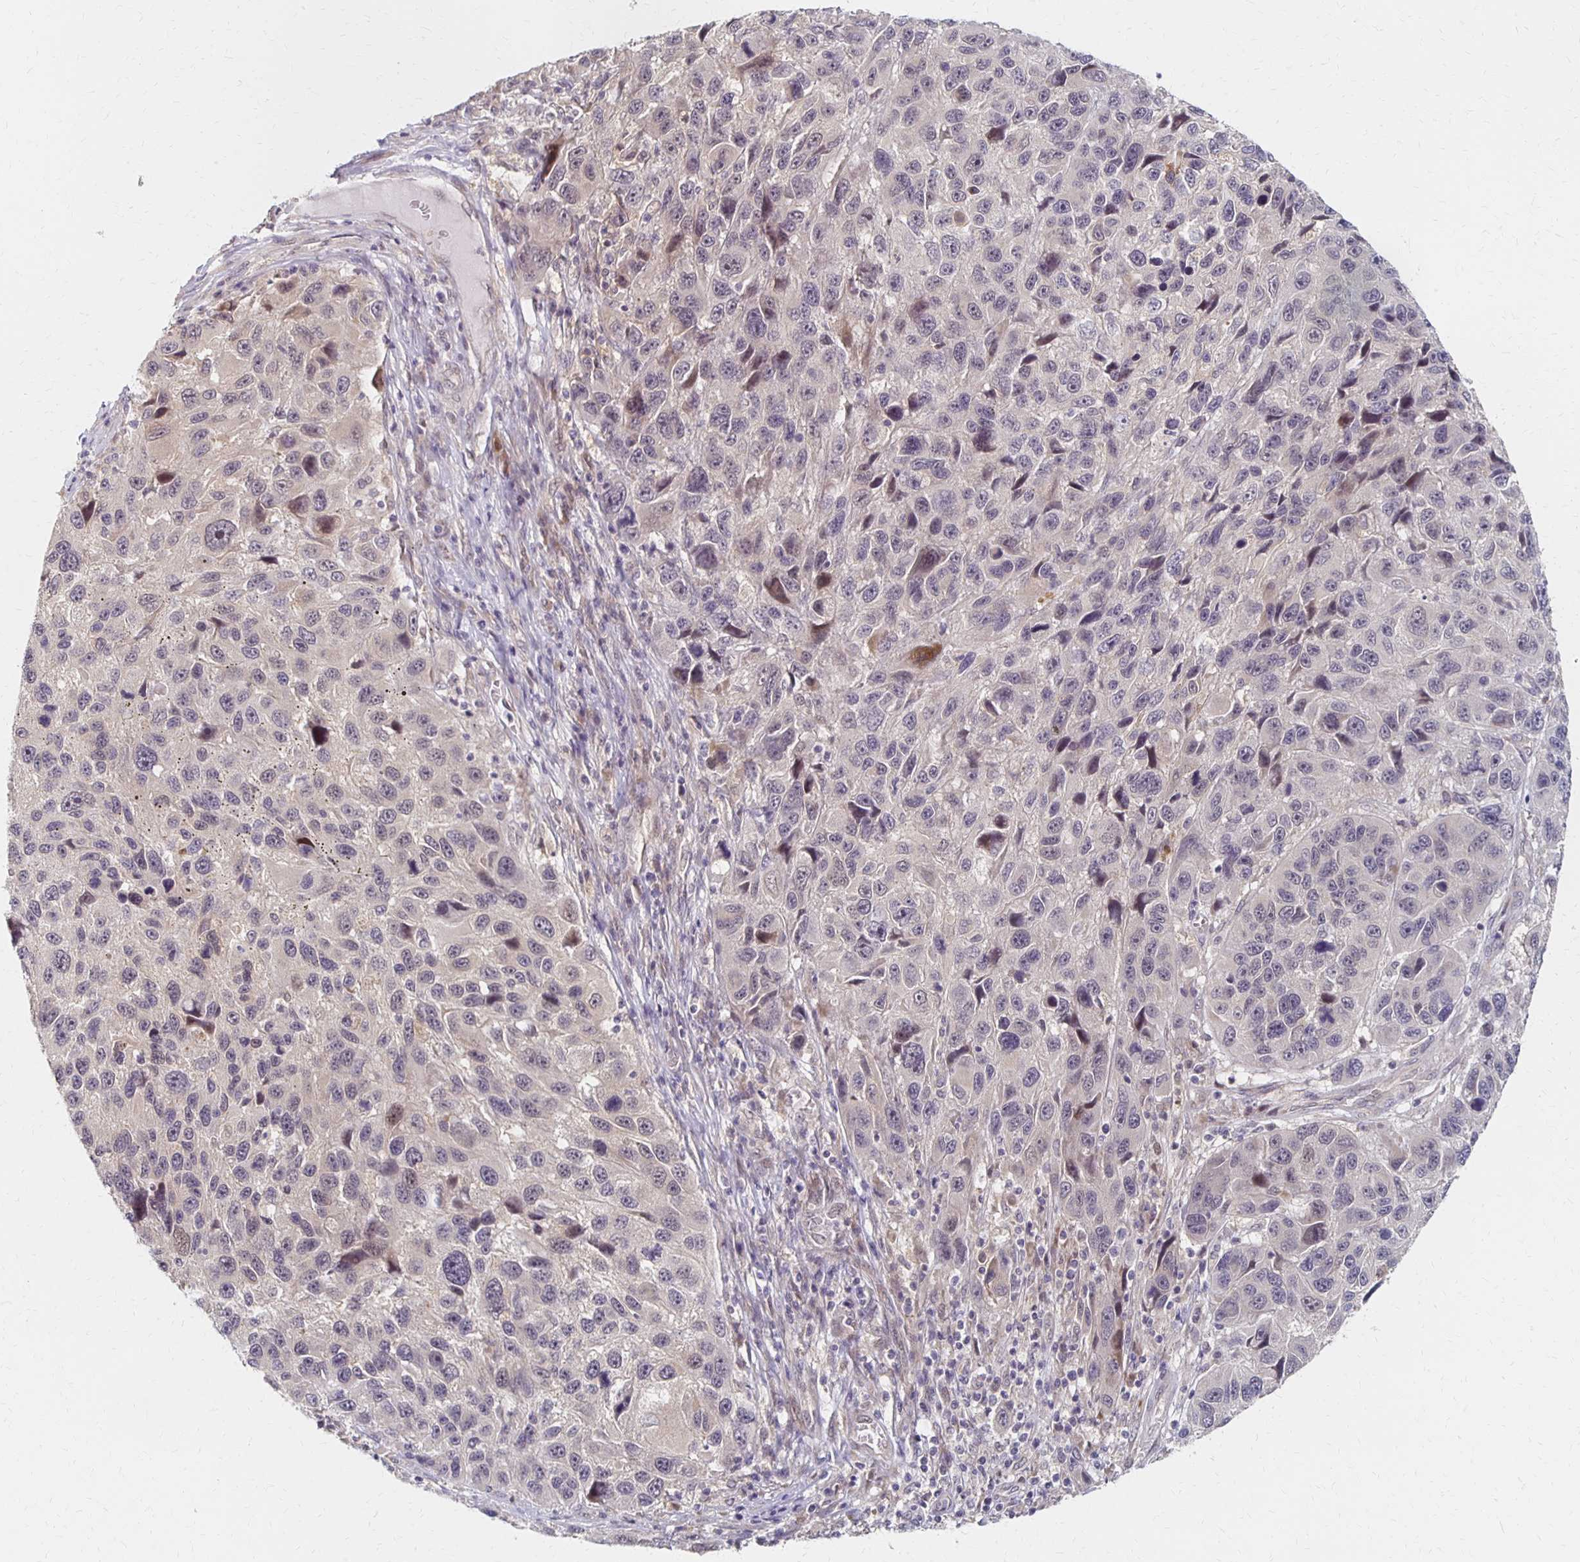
{"staining": {"intensity": "weak", "quantity": "<25%", "location": "nuclear"}, "tissue": "melanoma", "cell_type": "Tumor cells", "image_type": "cancer", "snomed": [{"axis": "morphology", "description": "Malignant melanoma, NOS"}, {"axis": "topography", "description": "Skin"}], "caption": "Immunohistochemistry (IHC) photomicrograph of human malignant melanoma stained for a protein (brown), which exhibits no expression in tumor cells.", "gene": "PRKCB", "patient": {"sex": "male", "age": 53}}